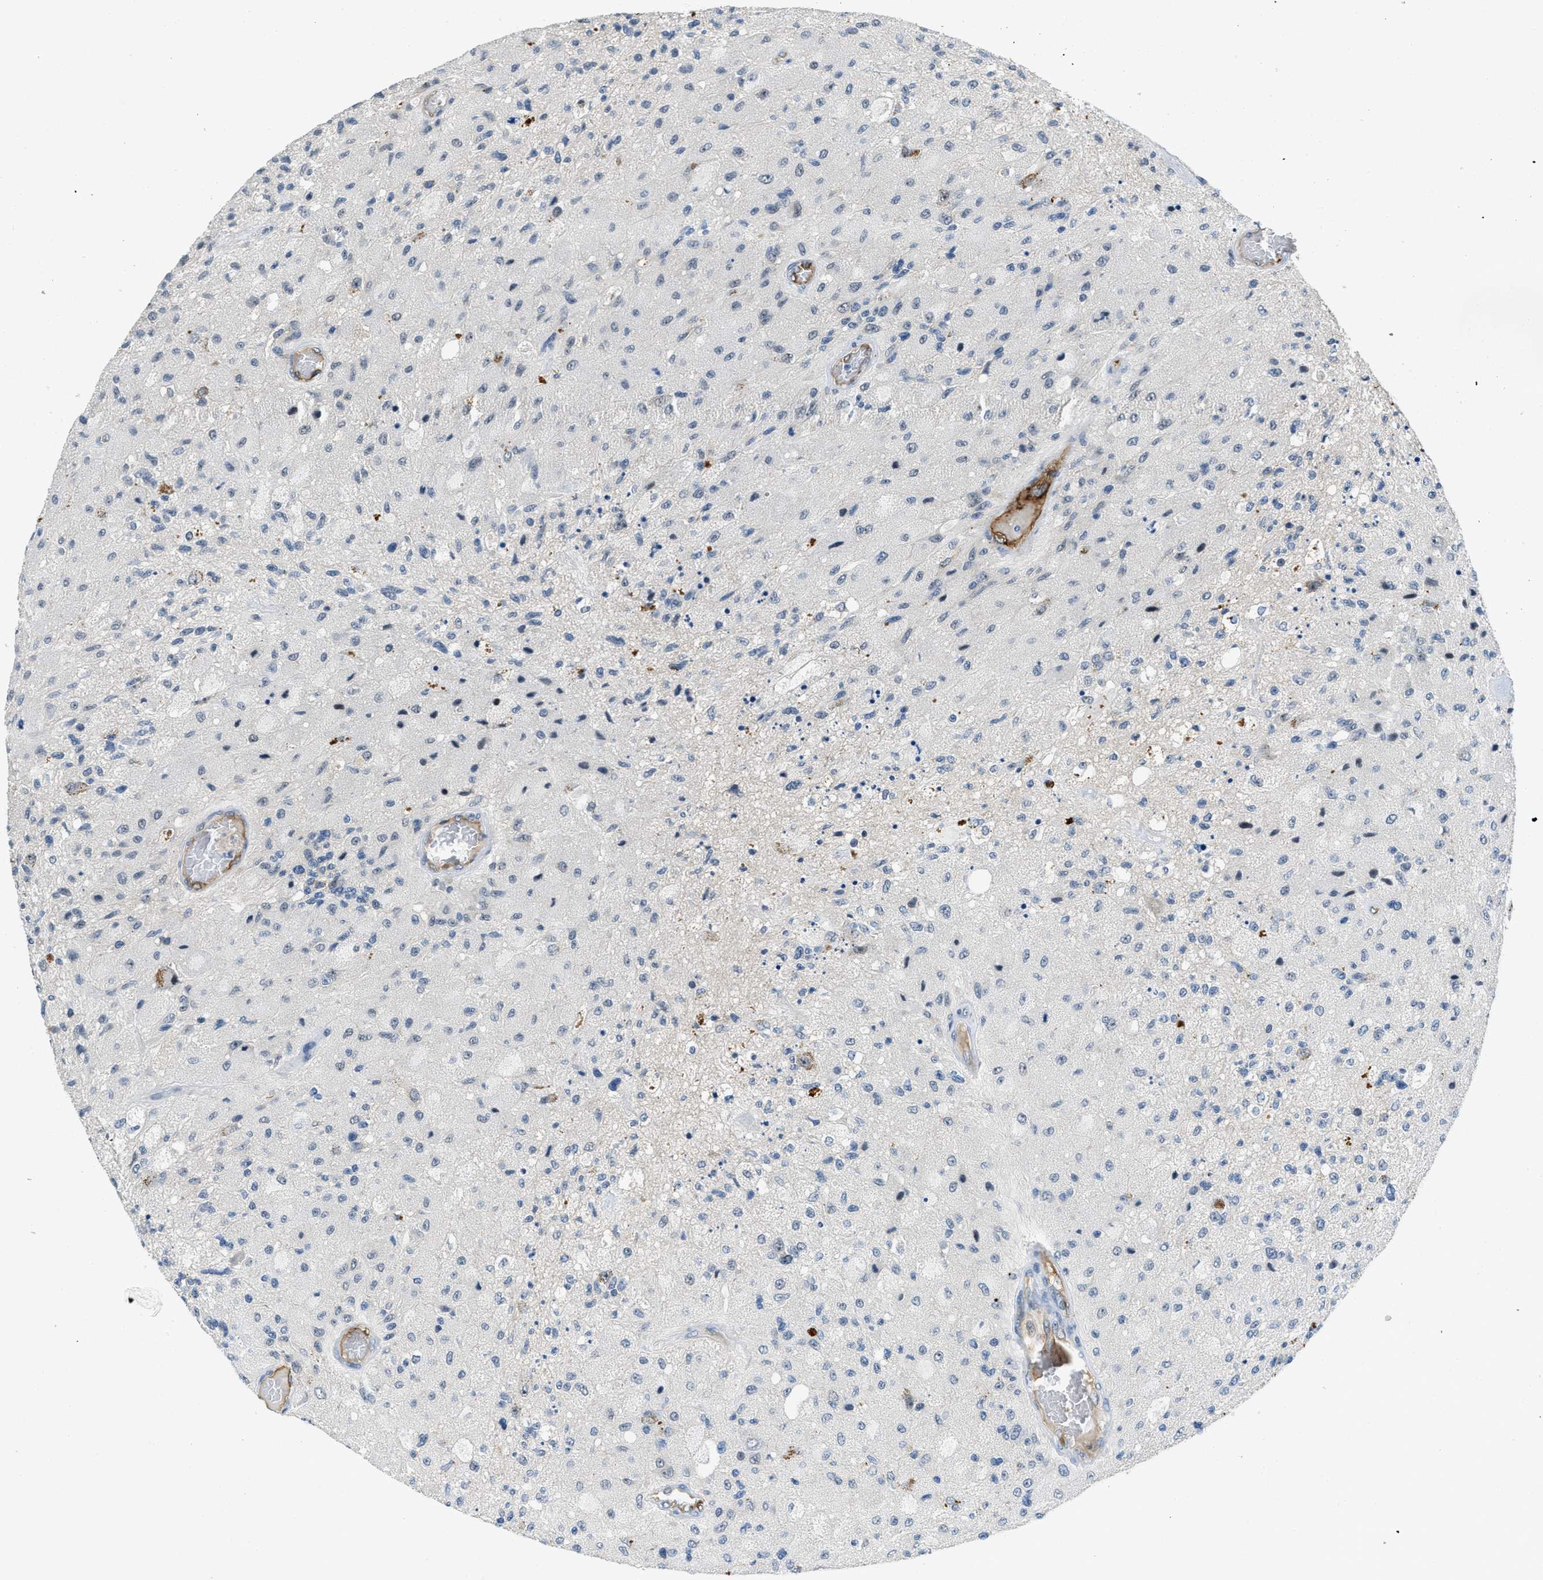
{"staining": {"intensity": "negative", "quantity": "none", "location": "none"}, "tissue": "glioma", "cell_type": "Tumor cells", "image_type": "cancer", "snomed": [{"axis": "morphology", "description": "Normal tissue, NOS"}, {"axis": "morphology", "description": "Glioma, malignant, High grade"}, {"axis": "topography", "description": "Cerebral cortex"}], "caption": "Protein analysis of malignant high-grade glioma demonstrates no significant staining in tumor cells.", "gene": "SLCO2A1", "patient": {"sex": "male", "age": 77}}